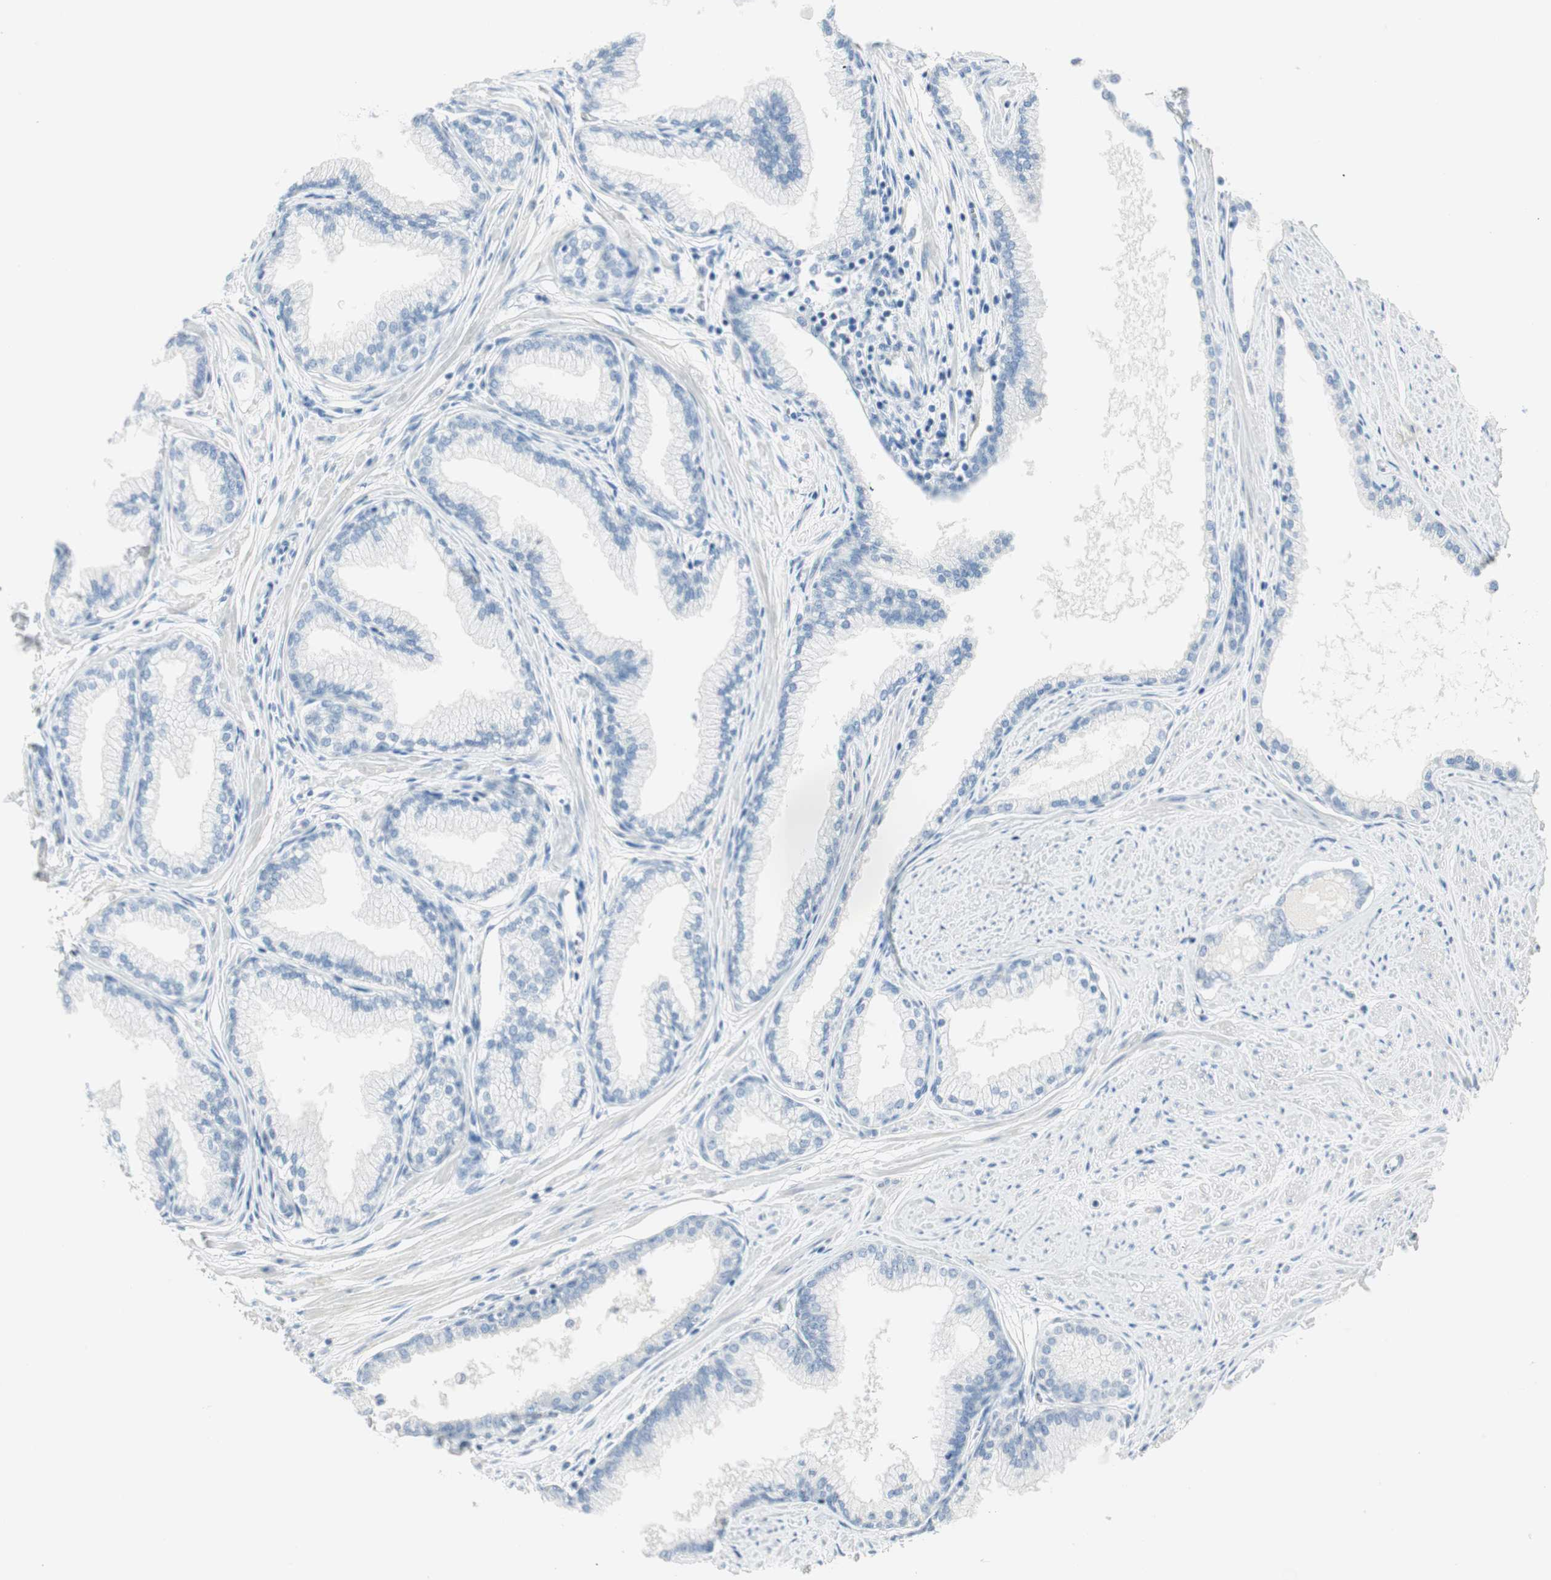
{"staining": {"intensity": "negative", "quantity": "none", "location": "none"}, "tissue": "prostate", "cell_type": "Glandular cells", "image_type": "normal", "snomed": [{"axis": "morphology", "description": "Normal tissue, NOS"}, {"axis": "topography", "description": "Prostate"}], "caption": "Immunohistochemical staining of unremarkable prostate demonstrates no significant expression in glandular cells. The staining was performed using DAB to visualize the protein expression in brown, while the nuclei were stained in blue with hematoxylin (Magnification: 20x).", "gene": "MLLT10", "patient": {"sex": "male", "age": 64}}